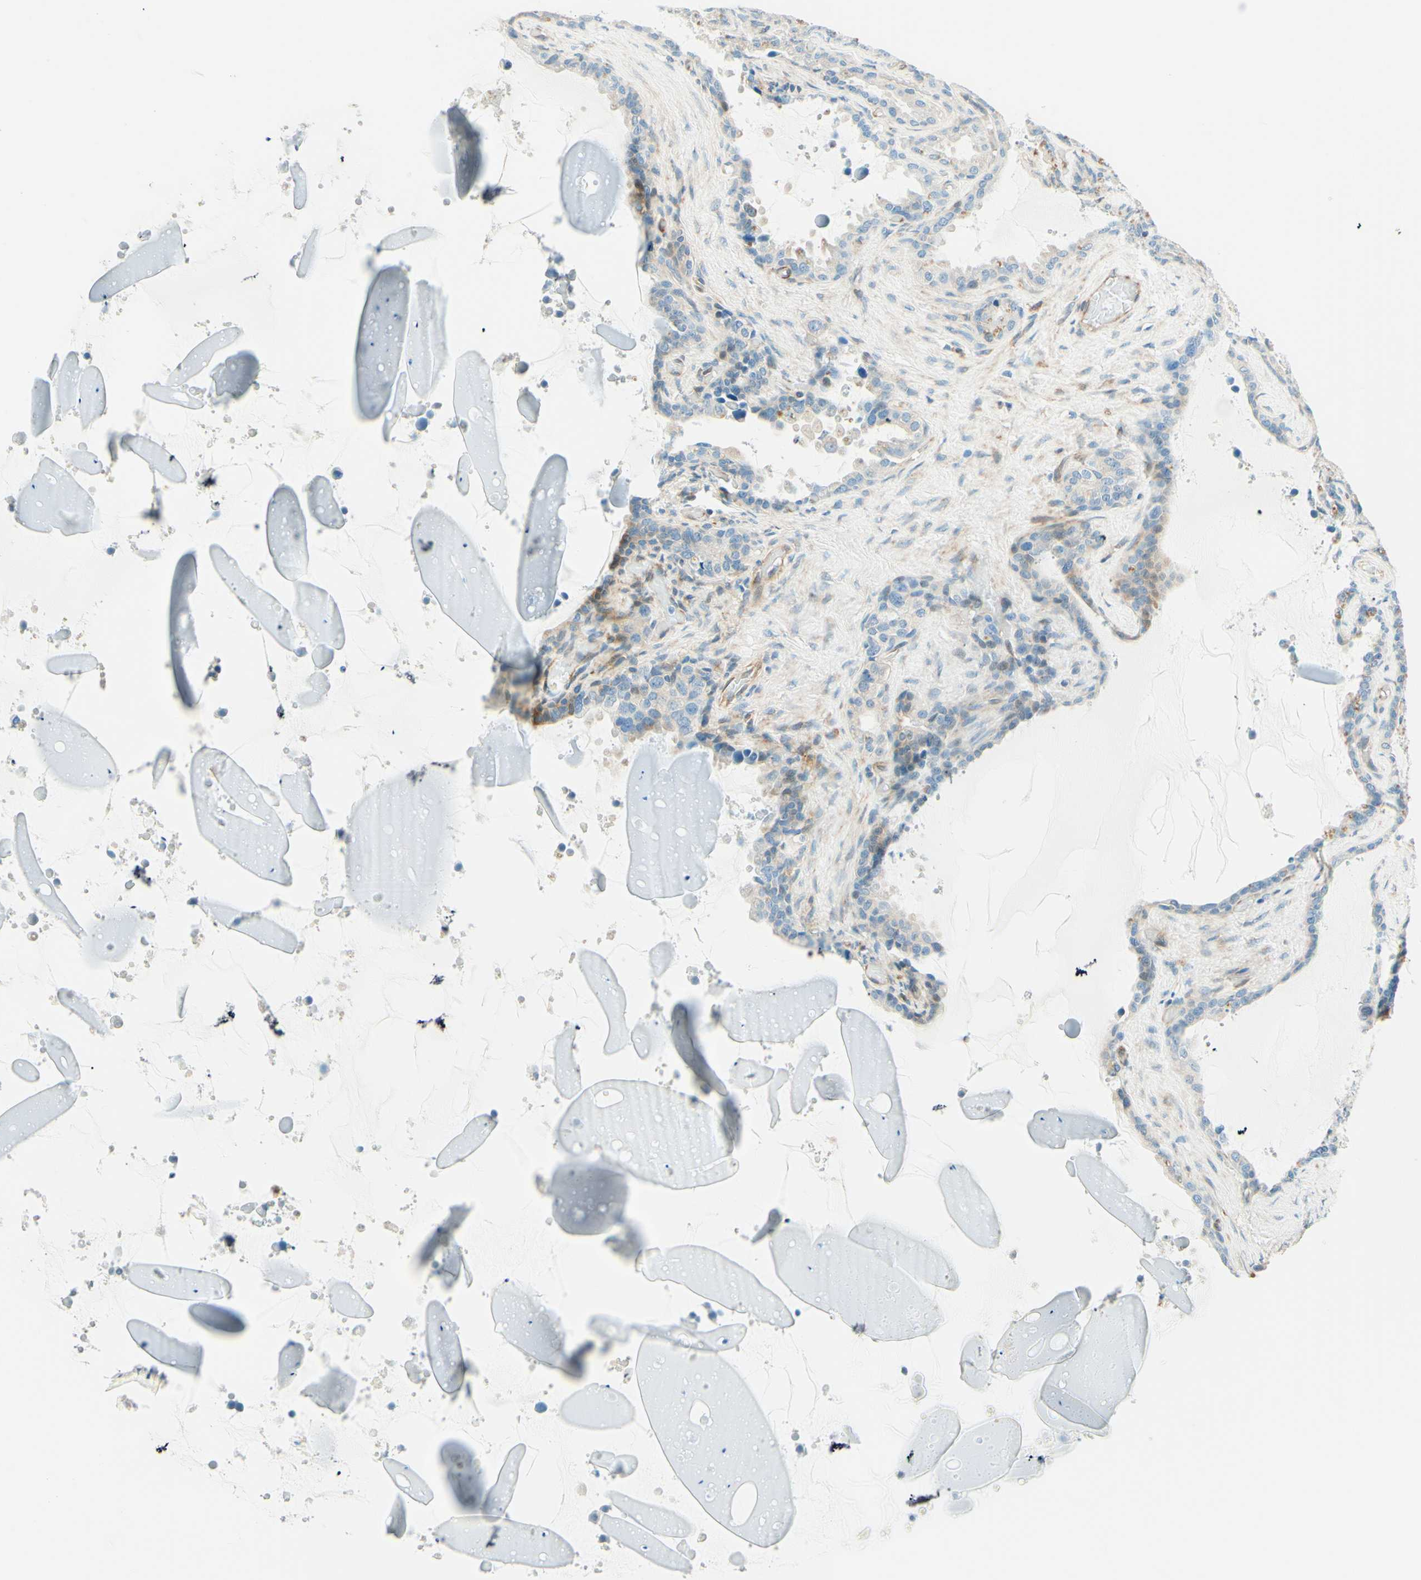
{"staining": {"intensity": "weak", "quantity": "25%-75%", "location": "cytoplasmic/membranous"}, "tissue": "seminal vesicle", "cell_type": "Glandular cells", "image_type": "normal", "snomed": [{"axis": "morphology", "description": "Normal tissue, NOS"}, {"axis": "topography", "description": "Seminal veicle"}], "caption": "Brown immunohistochemical staining in normal human seminal vesicle shows weak cytoplasmic/membranous positivity in about 25%-75% of glandular cells.", "gene": "TAOK2", "patient": {"sex": "male", "age": 46}}